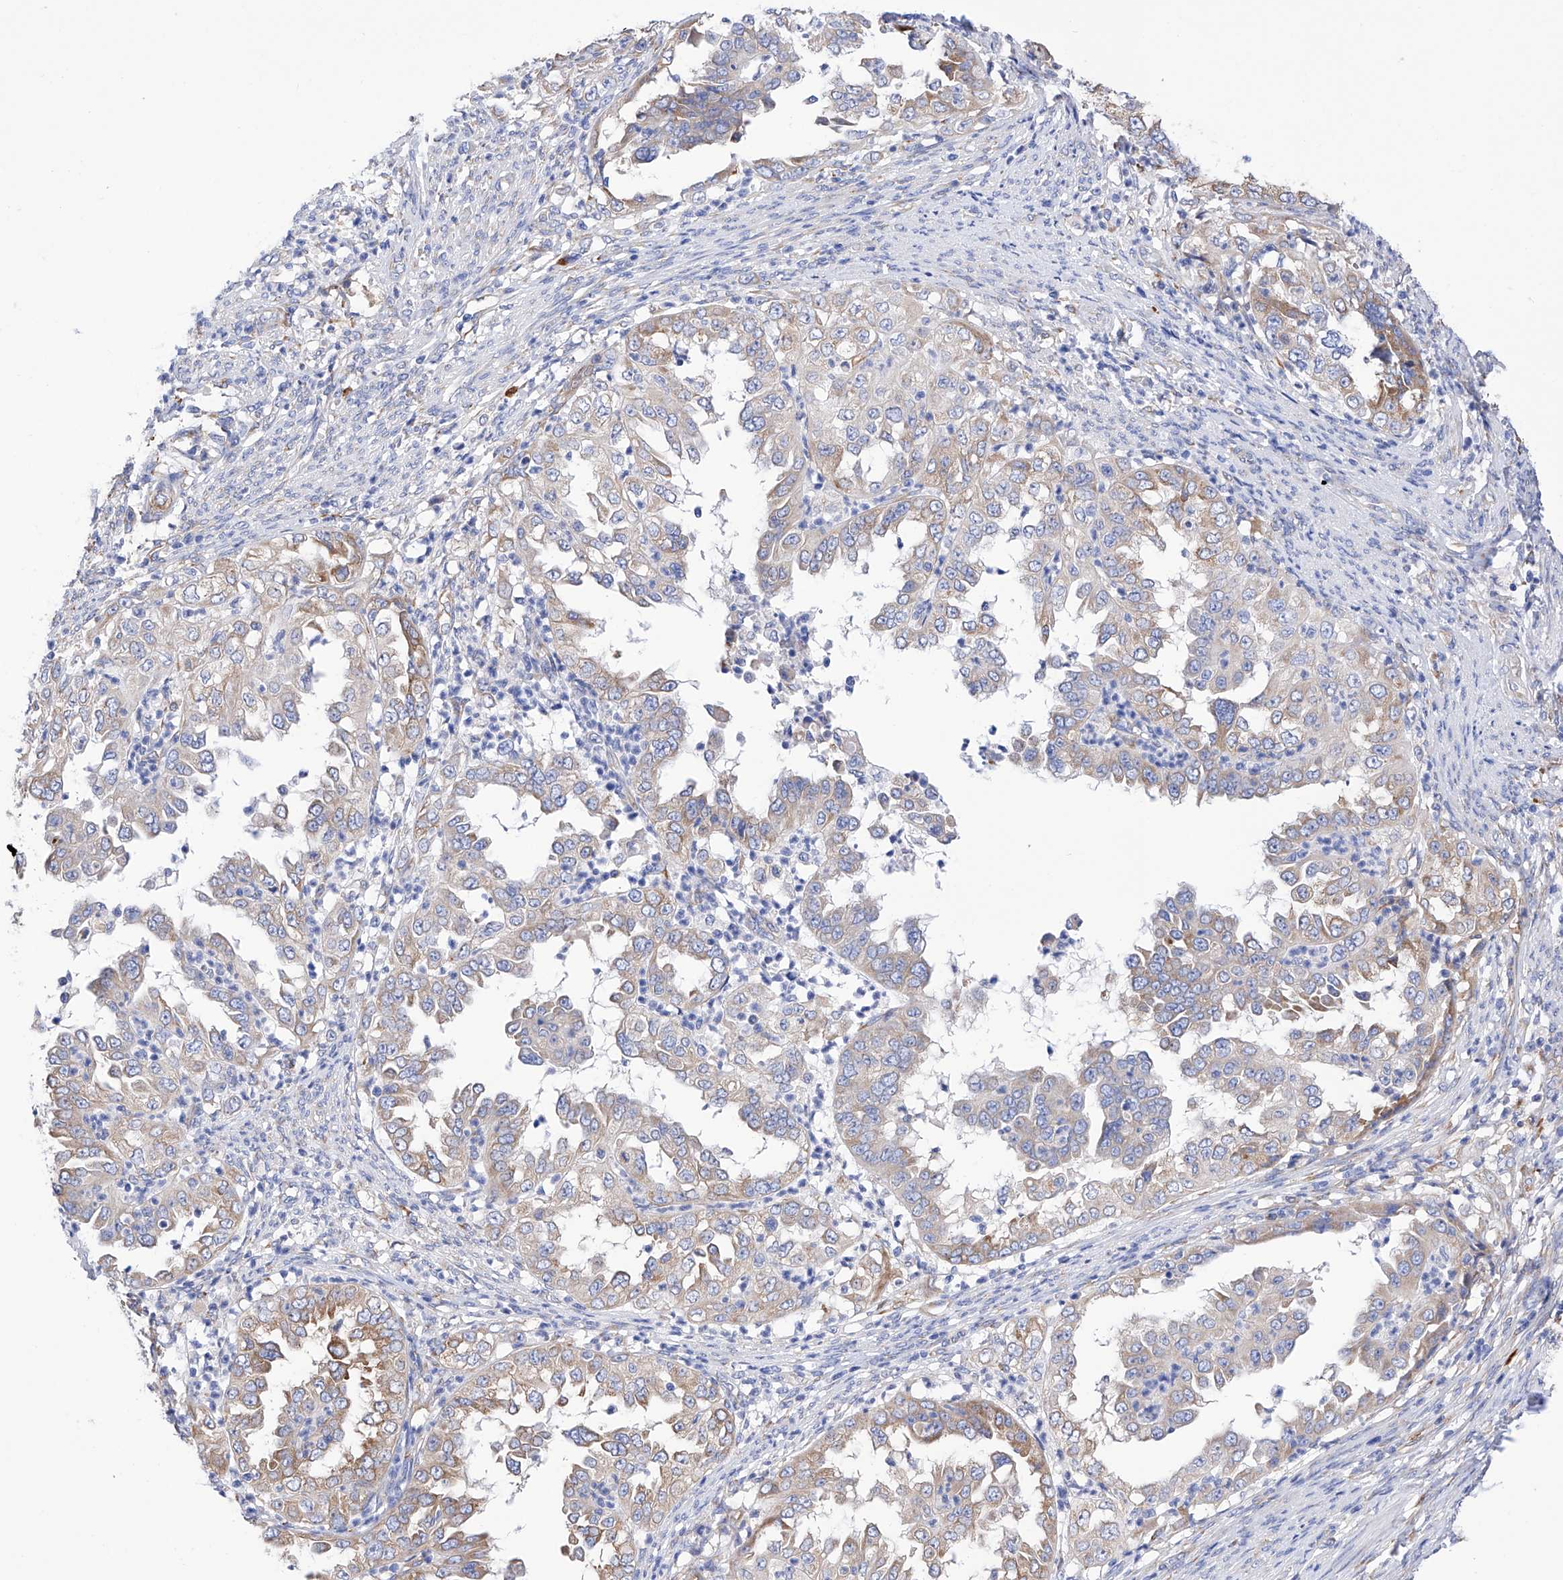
{"staining": {"intensity": "weak", "quantity": "25%-75%", "location": "cytoplasmic/membranous"}, "tissue": "endometrial cancer", "cell_type": "Tumor cells", "image_type": "cancer", "snomed": [{"axis": "morphology", "description": "Adenocarcinoma, NOS"}, {"axis": "topography", "description": "Endometrium"}], "caption": "Endometrial adenocarcinoma stained with DAB (3,3'-diaminobenzidine) immunohistochemistry displays low levels of weak cytoplasmic/membranous expression in approximately 25%-75% of tumor cells. (DAB (3,3'-diaminobenzidine) = brown stain, brightfield microscopy at high magnification).", "gene": "PDIA5", "patient": {"sex": "female", "age": 85}}